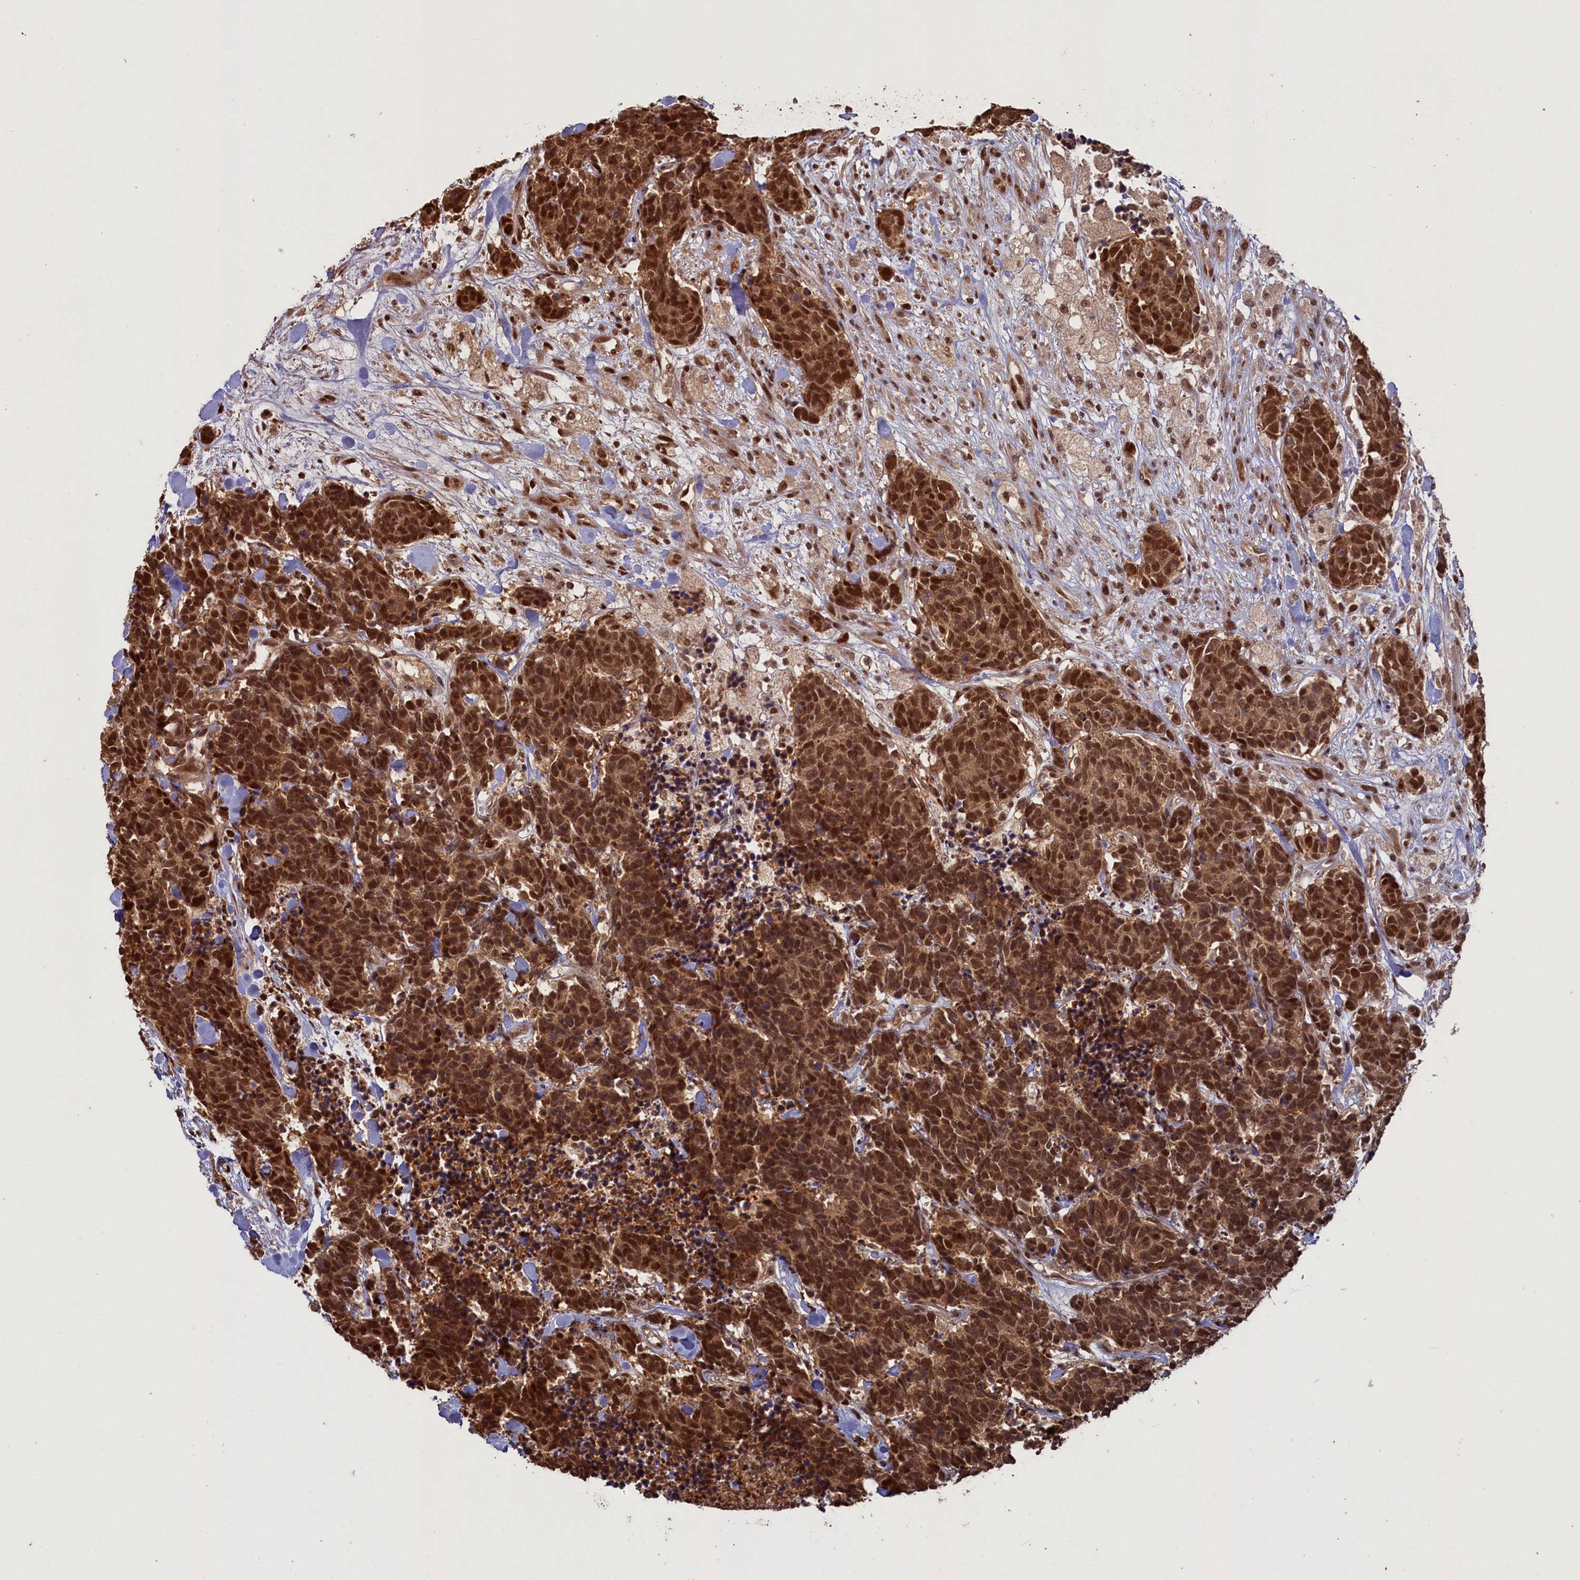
{"staining": {"intensity": "strong", "quantity": ">75%", "location": "cytoplasmic/membranous,nuclear"}, "tissue": "carcinoid", "cell_type": "Tumor cells", "image_type": "cancer", "snomed": [{"axis": "morphology", "description": "Carcinoma, NOS"}, {"axis": "morphology", "description": "Carcinoid, malignant, NOS"}, {"axis": "topography", "description": "Prostate"}], "caption": "This photomicrograph displays immunohistochemistry (IHC) staining of carcinoid, with high strong cytoplasmic/membranous and nuclear positivity in about >75% of tumor cells.", "gene": "NAE1", "patient": {"sex": "male", "age": 57}}